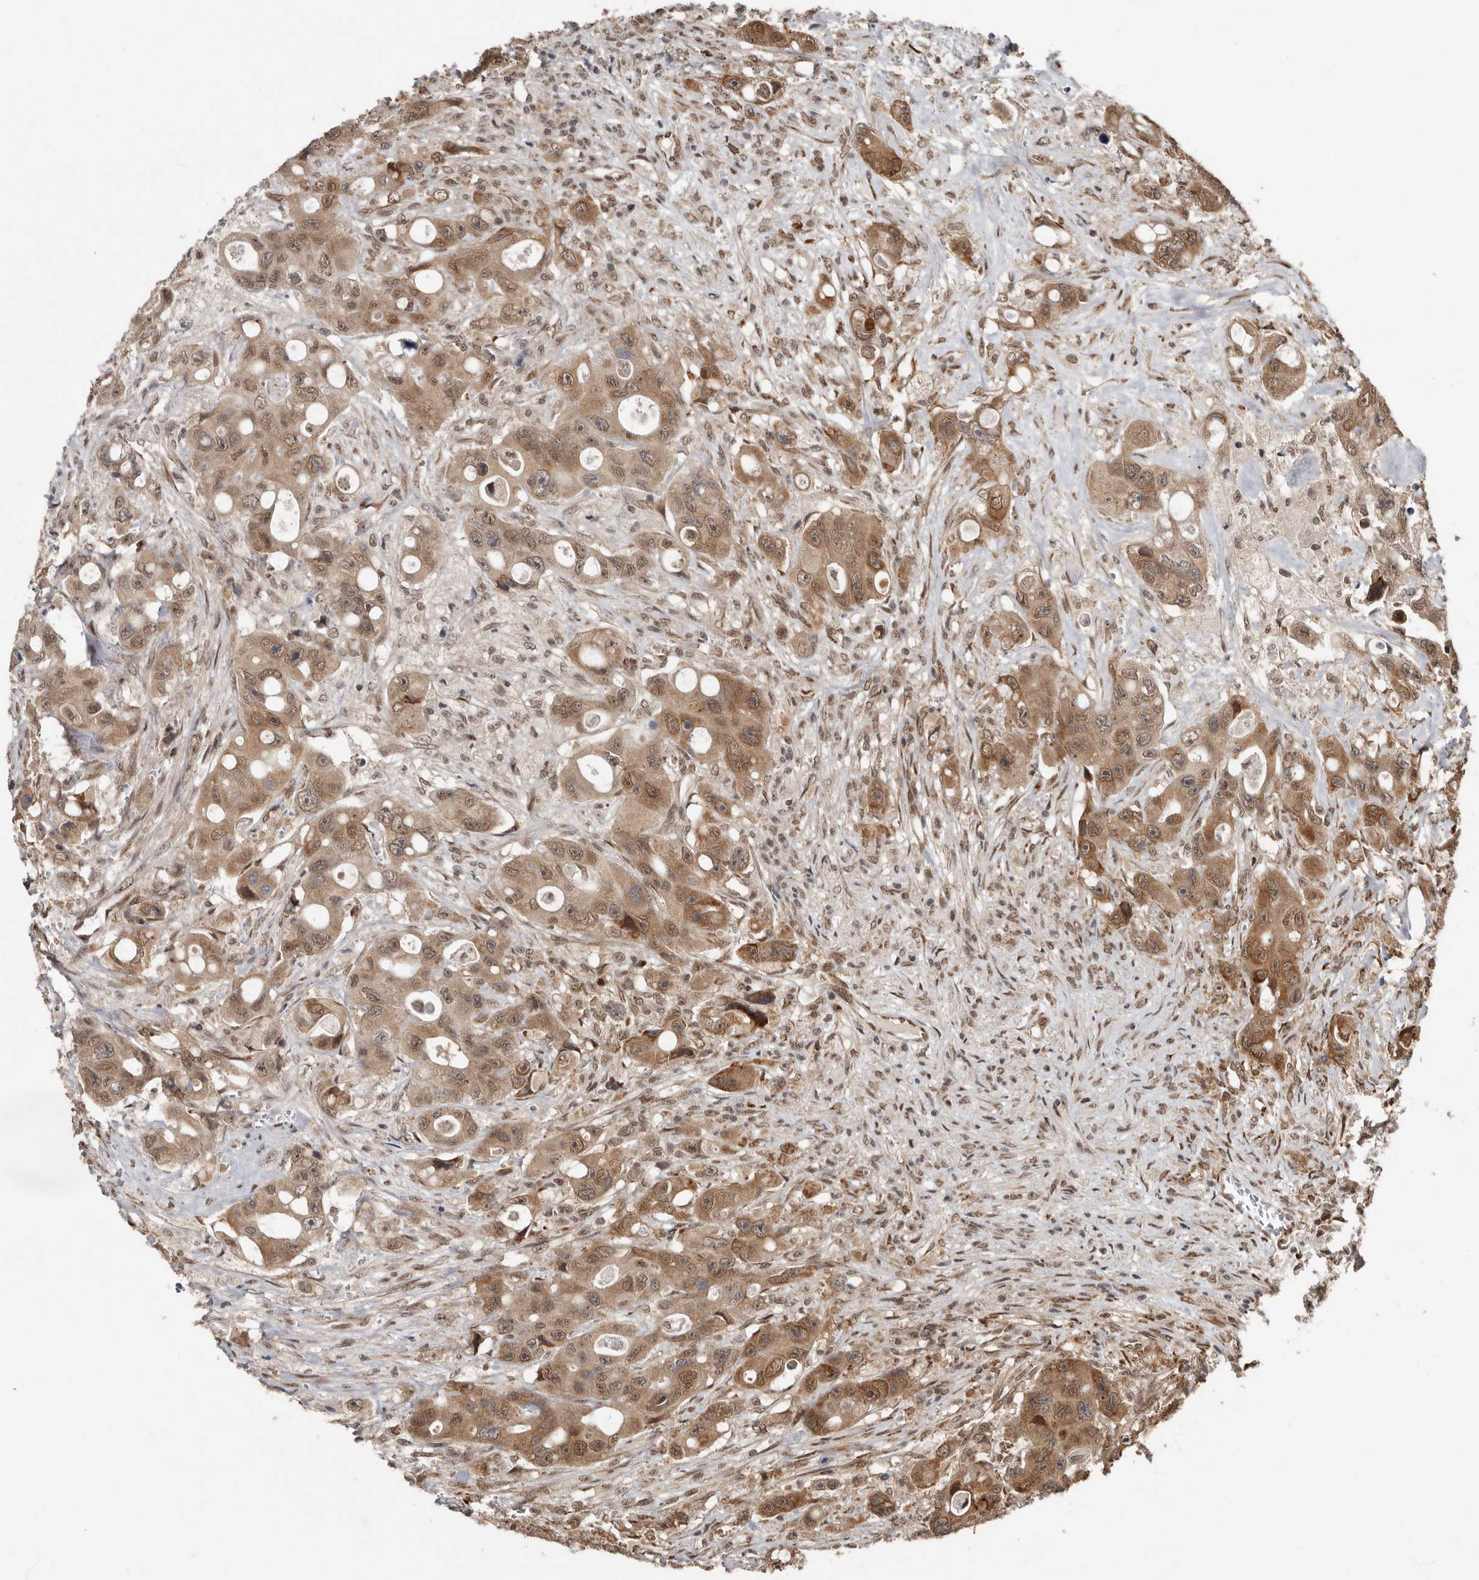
{"staining": {"intensity": "moderate", "quantity": ">75%", "location": "cytoplasmic/membranous,nuclear"}, "tissue": "colorectal cancer", "cell_type": "Tumor cells", "image_type": "cancer", "snomed": [{"axis": "morphology", "description": "Adenocarcinoma, NOS"}, {"axis": "topography", "description": "Colon"}], "caption": "Adenocarcinoma (colorectal) stained for a protein (brown) reveals moderate cytoplasmic/membranous and nuclear positive positivity in approximately >75% of tumor cells.", "gene": "LRGUK", "patient": {"sex": "female", "age": 46}}